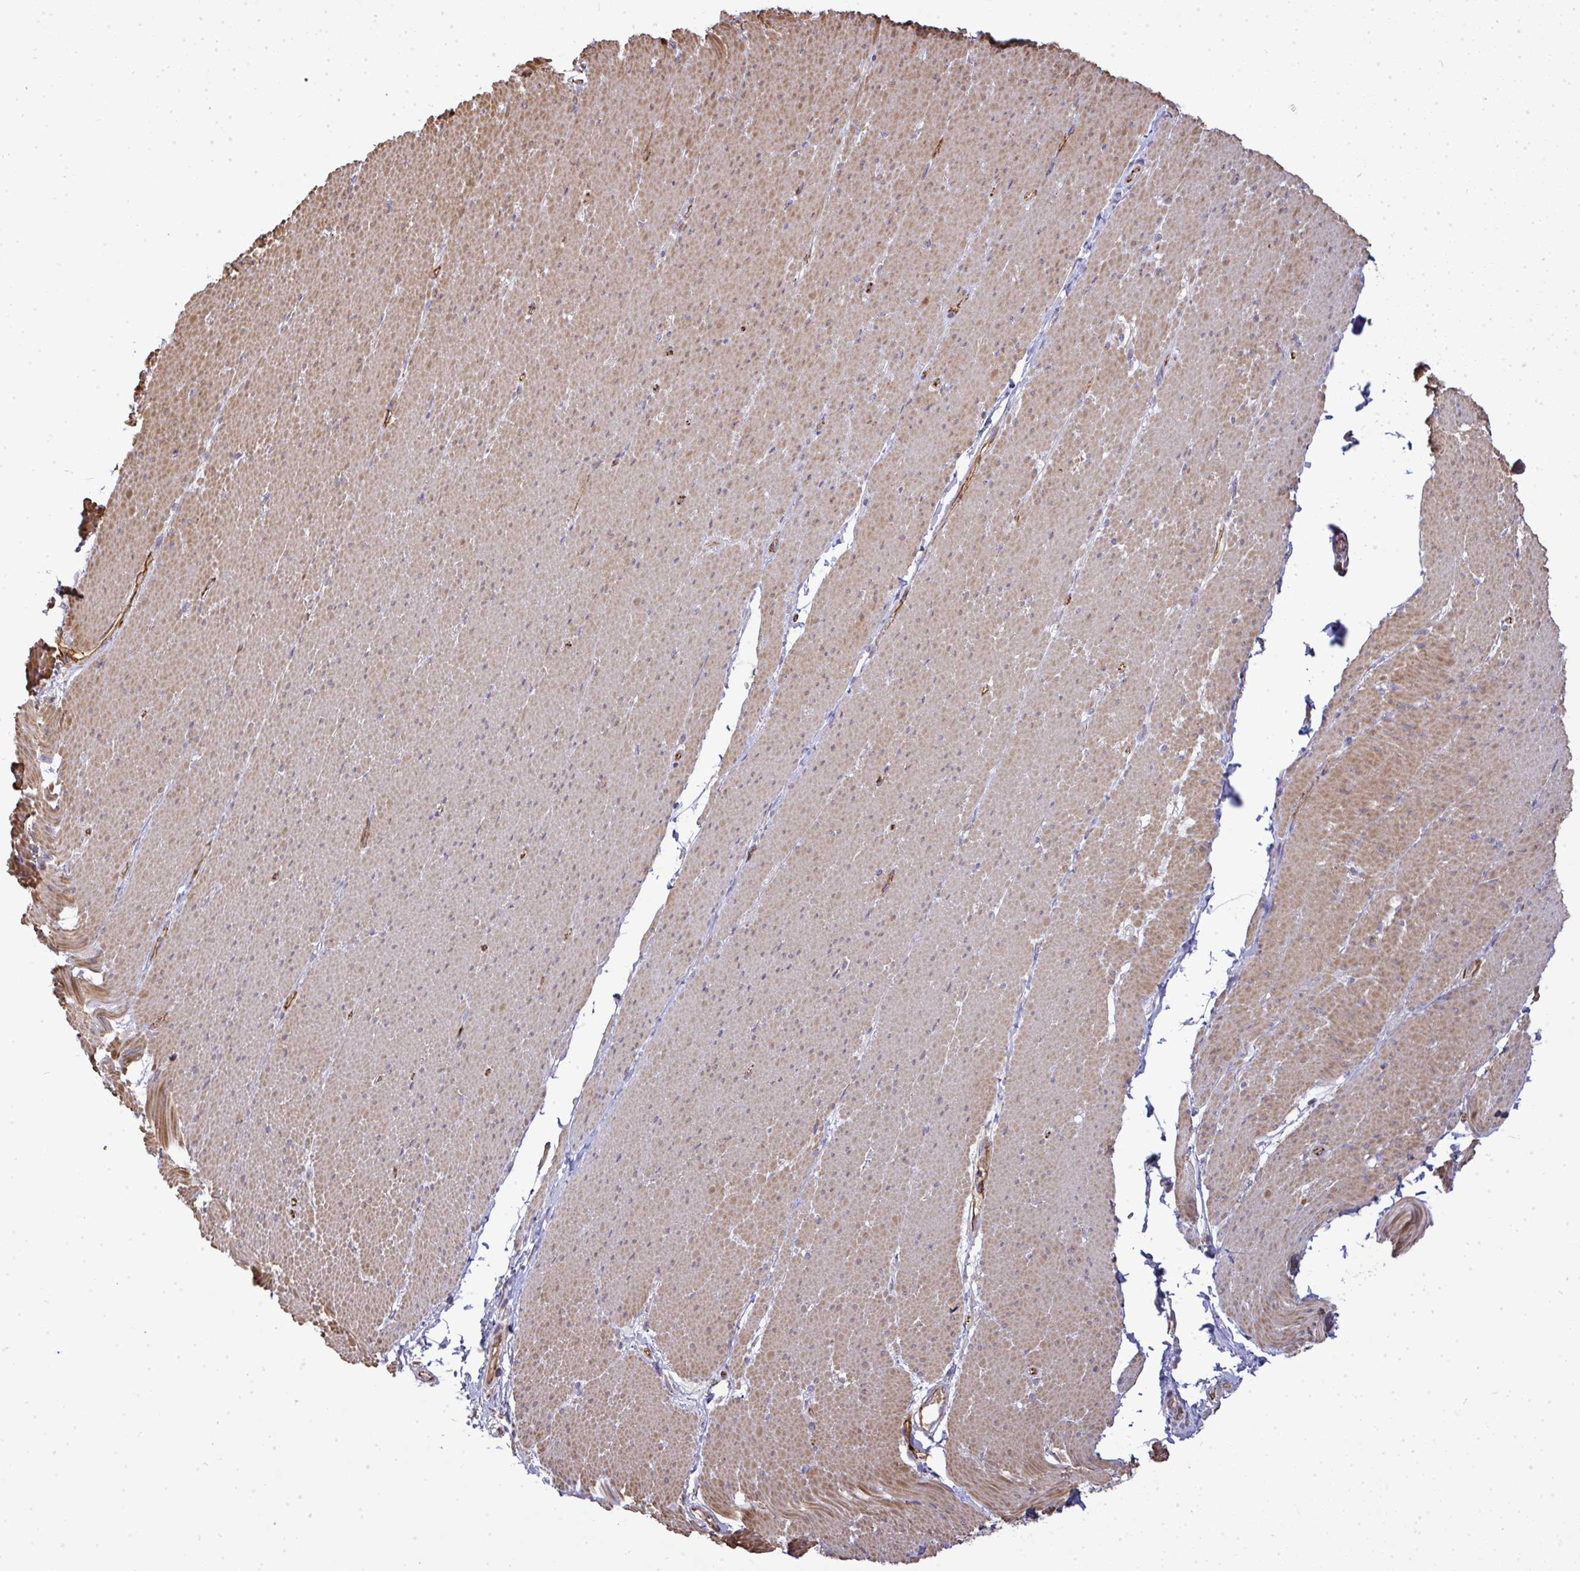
{"staining": {"intensity": "weak", "quantity": ">75%", "location": "cytoplasmic/membranous"}, "tissue": "smooth muscle", "cell_type": "Smooth muscle cells", "image_type": "normal", "snomed": [{"axis": "morphology", "description": "Normal tissue, NOS"}, {"axis": "topography", "description": "Smooth muscle"}, {"axis": "topography", "description": "Rectum"}], "caption": "Immunohistochemistry of benign smooth muscle exhibits low levels of weak cytoplasmic/membranous positivity in about >75% of smooth muscle cells. Ihc stains the protein of interest in brown and the nuclei are stained blue.", "gene": "B4GALT6", "patient": {"sex": "male", "age": 53}}